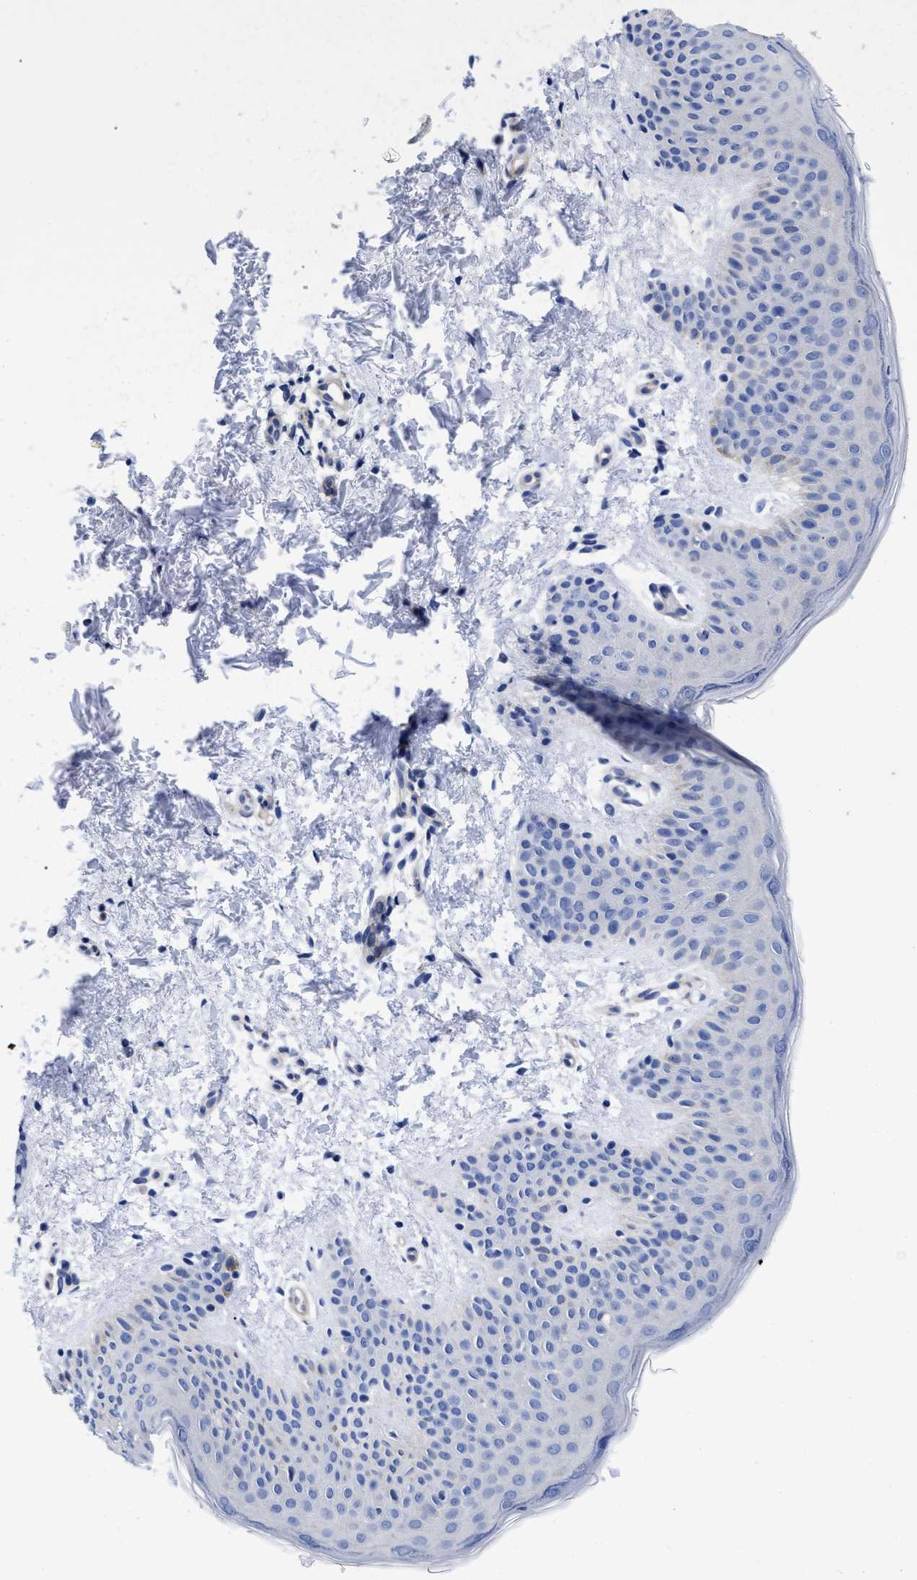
{"staining": {"intensity": "negative", "quantity": "none", "location": "none"}, "tissue": "skin", "cell_type": "Fibroblasts", "image_type": "normal", "snomed": [{"axis": "morphology", "description": "Normal tissue, NOS"}, {"axis": "topography", "description": "Skin"}], "caption": "Immunohistochemistry image of benign skin stained for a protein (brown), which displays no positivity in fibroblasts.", "gene": "IRAG2", "patient": {"sex": "male", "age": 40}}